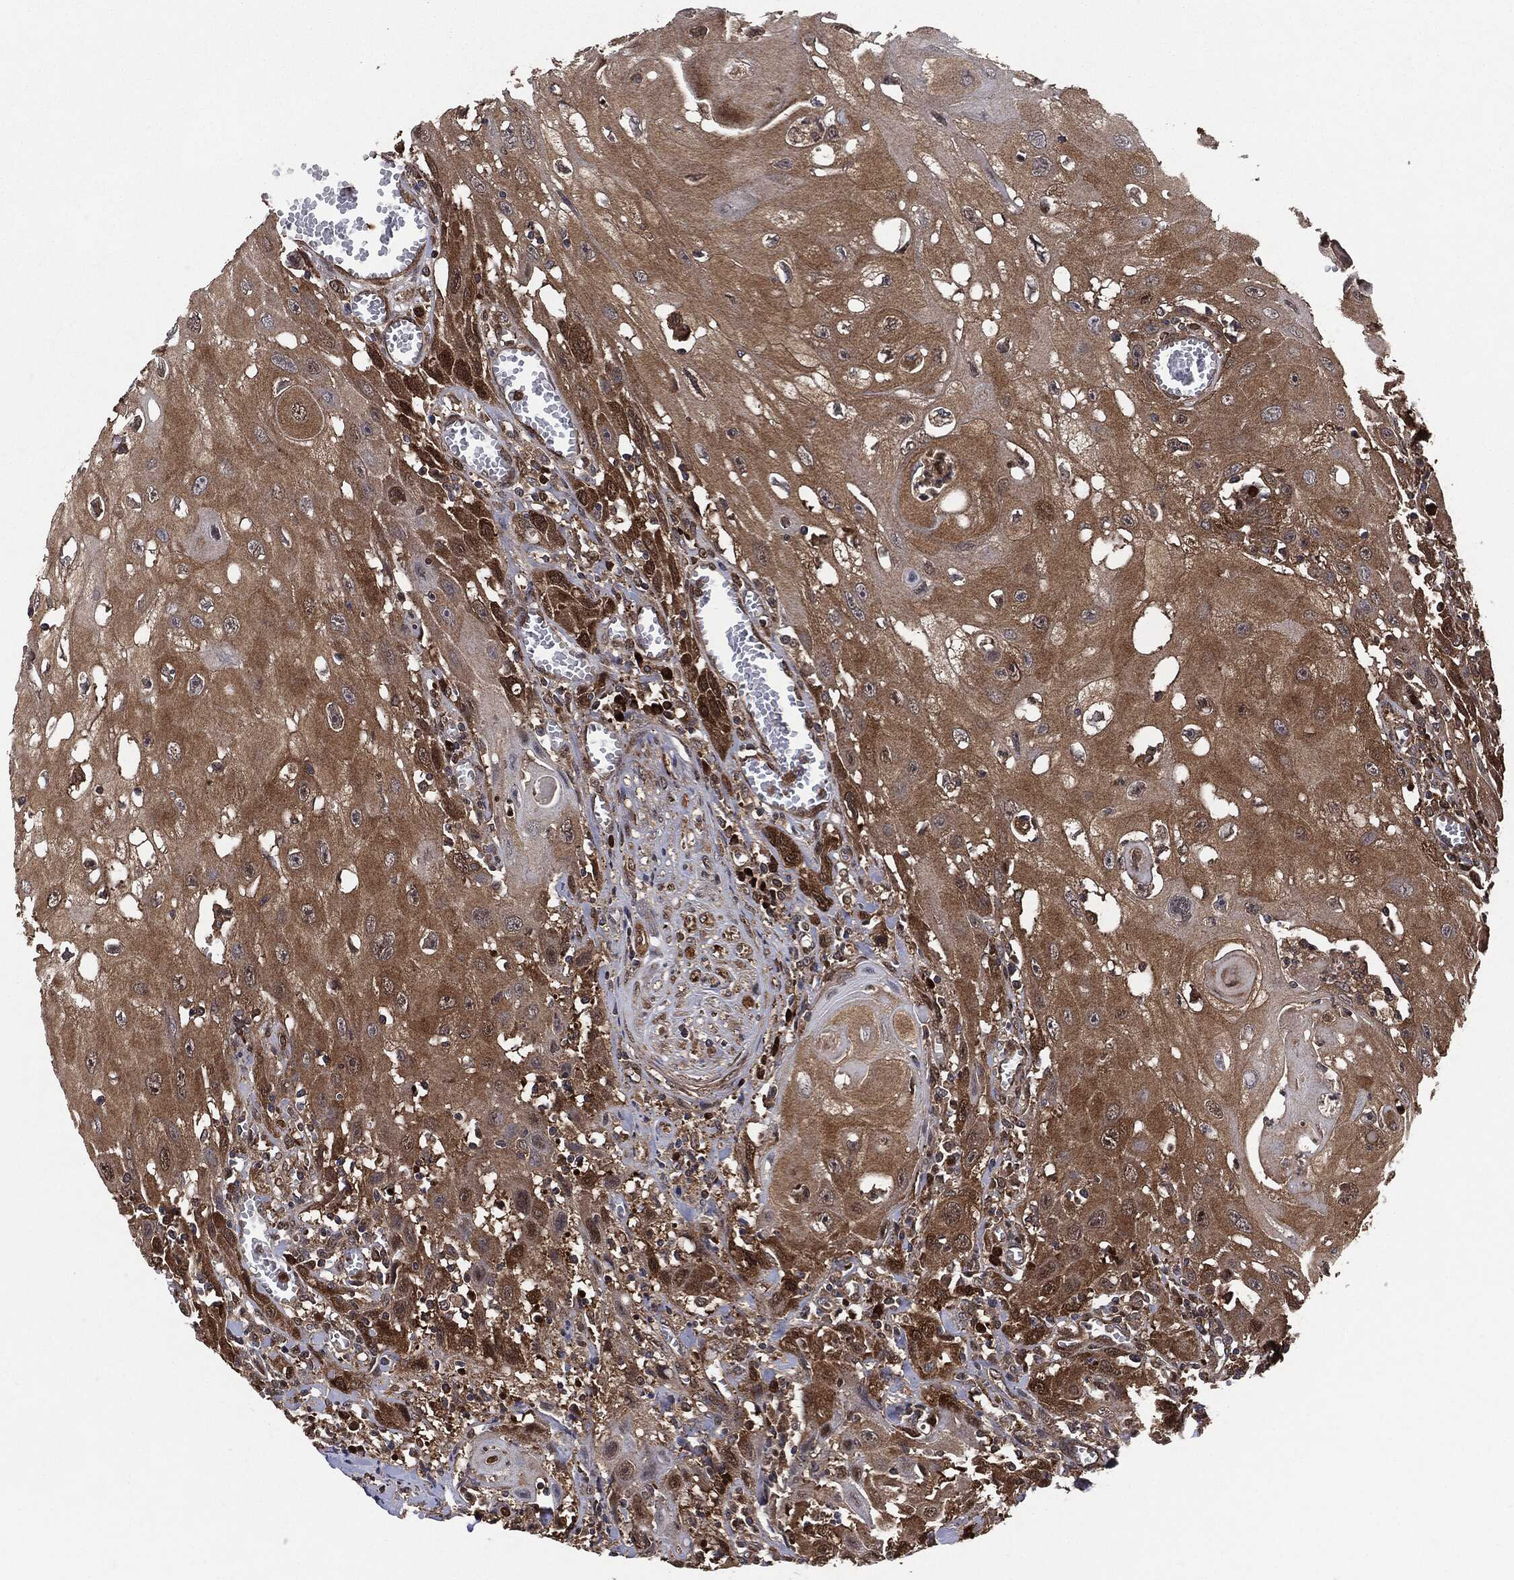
{"staining": {"intensity": "moderate", "quantity": ">75%", "location": "cytoplasmic/membranous"}, "tissue": "head and neck cancer", "cell_type": "Tumor cells", "image_type": "cancer", "snomed": [{"axis": "morphology", "description": "Normal tissue, NOS"}, {"axis": "morphology", "description": "Squamous cell carcinoma, NOS"}, {"axis": "topography", "description": "Oral tissue"}, {"axis": "topography", "description": "Head-Neck"}], "caption": "Squamous cell carcinoma (head and neck) stained with a brown dye reveals moderate cytoplasmic/membranous positive expression in approximately >75% of tumor cells.", "gene": "NME1", "patient": {"sex": "male", "age": 71}}